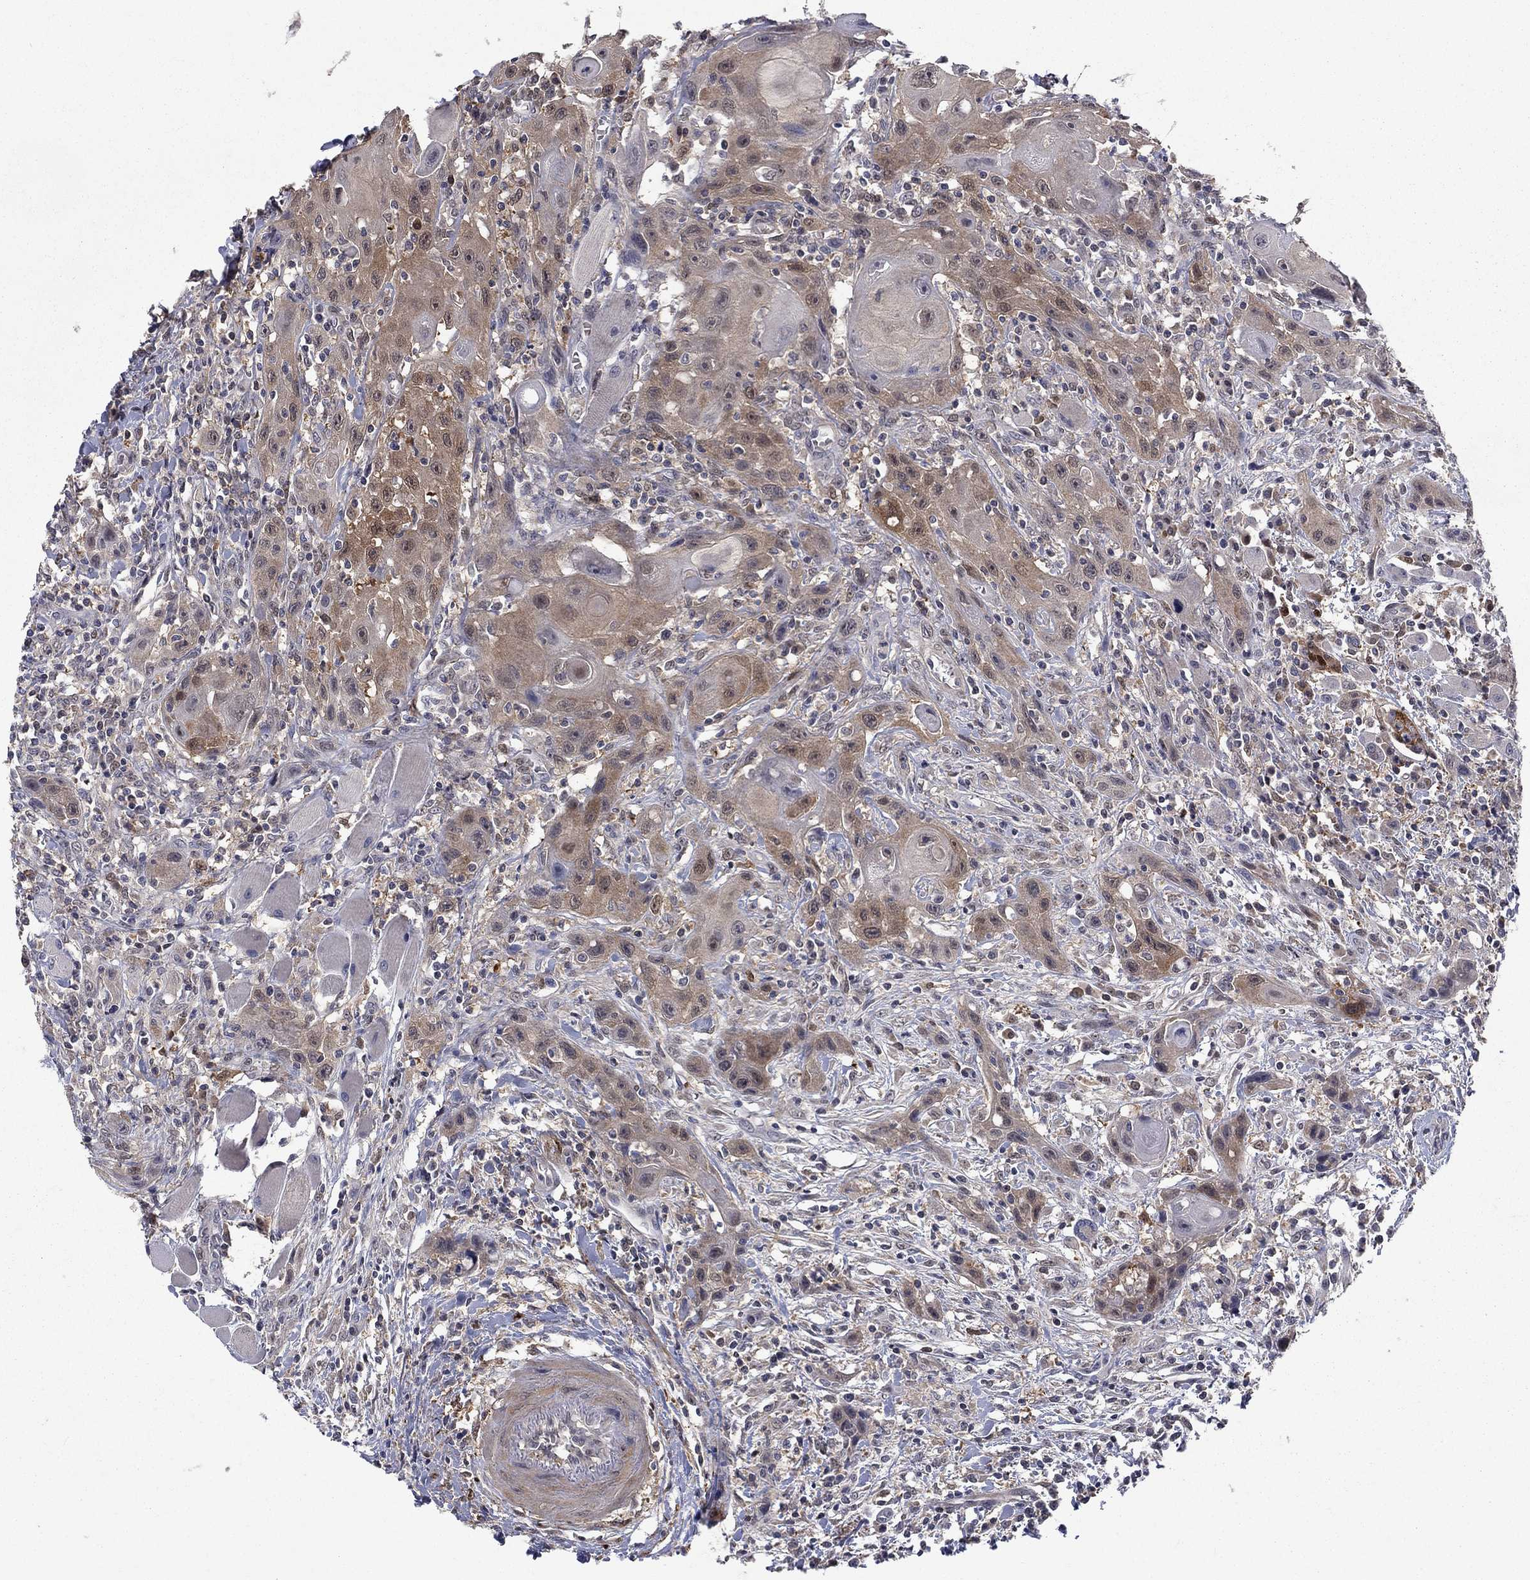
{"staining": {"intensity": "moderate", "quantity": "<25%", "location": "cytoplasmic/membranous,nuclear"}, "tissue": "head and neck cancer", "cell_type": "Tumor cells", "image_type": "cancer", "snomed": [{"axis": "morphology", "description": "Normal tissue, NOS"}, {"axis": "morphology", "description": "Squamous cell carcinoma, NOS"}, {"axis": "topography", "description": "Oral tissue"}, {"axis": "topography", "description": "Head-Neck"}], "caption": "High-magnification brightfield microscopy of head and neck cancer (squamous cell carcinoma) stained with DAB (3,3'-diaminobenzidine) (brown) and counterstained with hematoxylin (blue). tumor cells exhibit moderate cytoplasmic/membranous and nuclear staining is appreciated in approximately<25% of cells.", "gene": "CBR1", "patient": {"sex": "male", "age": 71}}